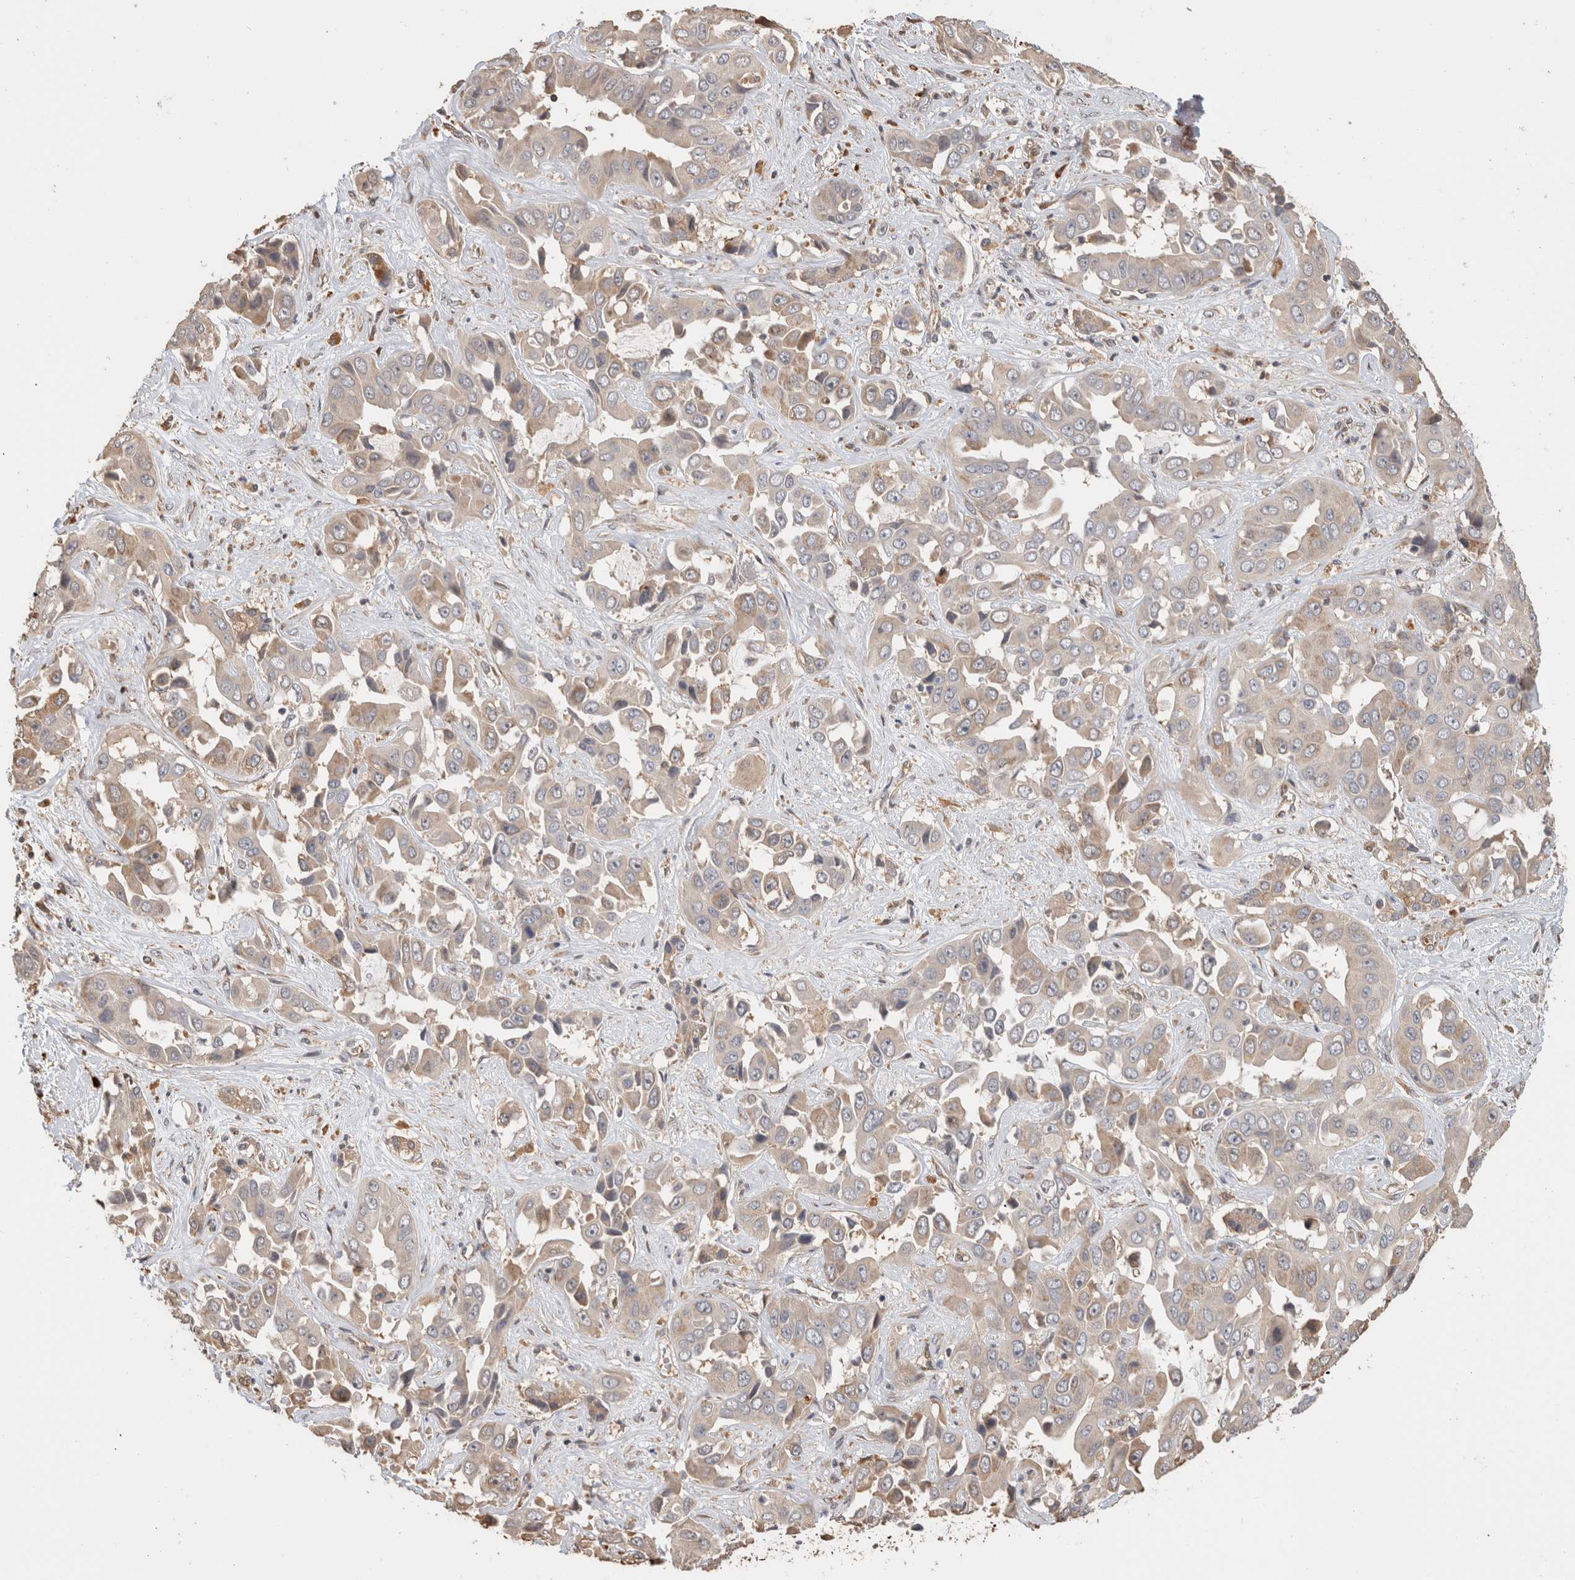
{"staining": {"intensity": "weak", "quantity": "25%-75%", "location": "cytoplasmic/membranous"}, "tissue": "liver cancer", "cell_type": "Tumor cells", "image_type": "cancer", "snomed": [{"axis": "morphology", "description": "Cholangiocarcinoma"}, {"axis": "topography", "description": "Liver"}], "caption": "Liver cancer stained with a brown dye demonstrates weak cytoplasmic/membranous positive positivity in about 25%-75% of tumor cells.", "gene": "CLIP1", "patient": {"sex": "female", "age": 52}}